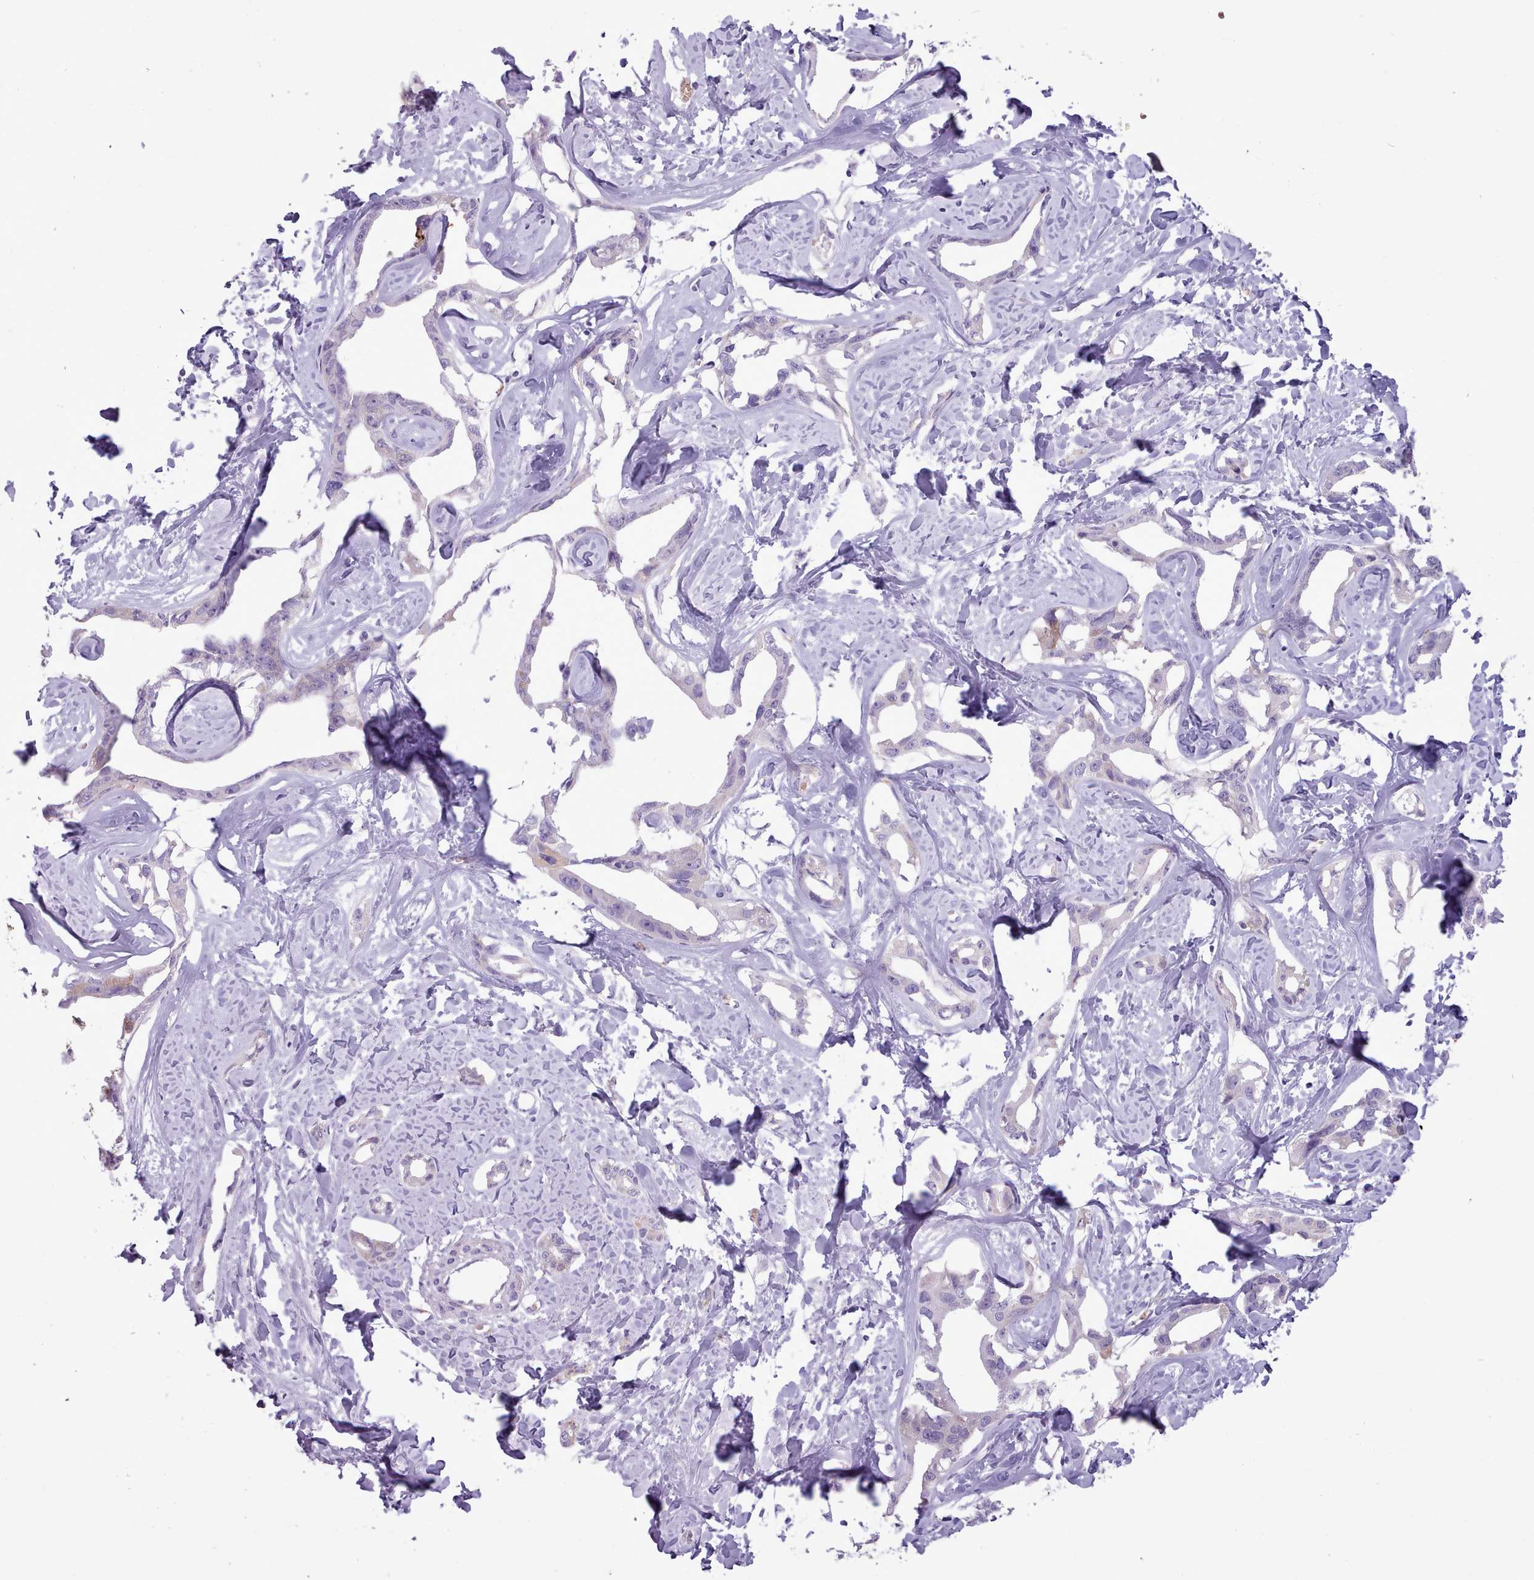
{"staining": {"intensity": "negative", "quantity": "none", "location": "none"}, "tissue": "liver cancer", "cell_type": "Tumor cells", "image_type": "cancer", "snomed": [{"axis": "morphology", "description": "Cholangiocarcinoma"}, {"axis": "topography", "description": "Liver"}], "caption": "Protein analysis of liver cancer (cholangiocarcinoma) reveals no significant expression in tumor cells.", "gene": "AK4", "patient": {"sex": "male", "age": 59}}